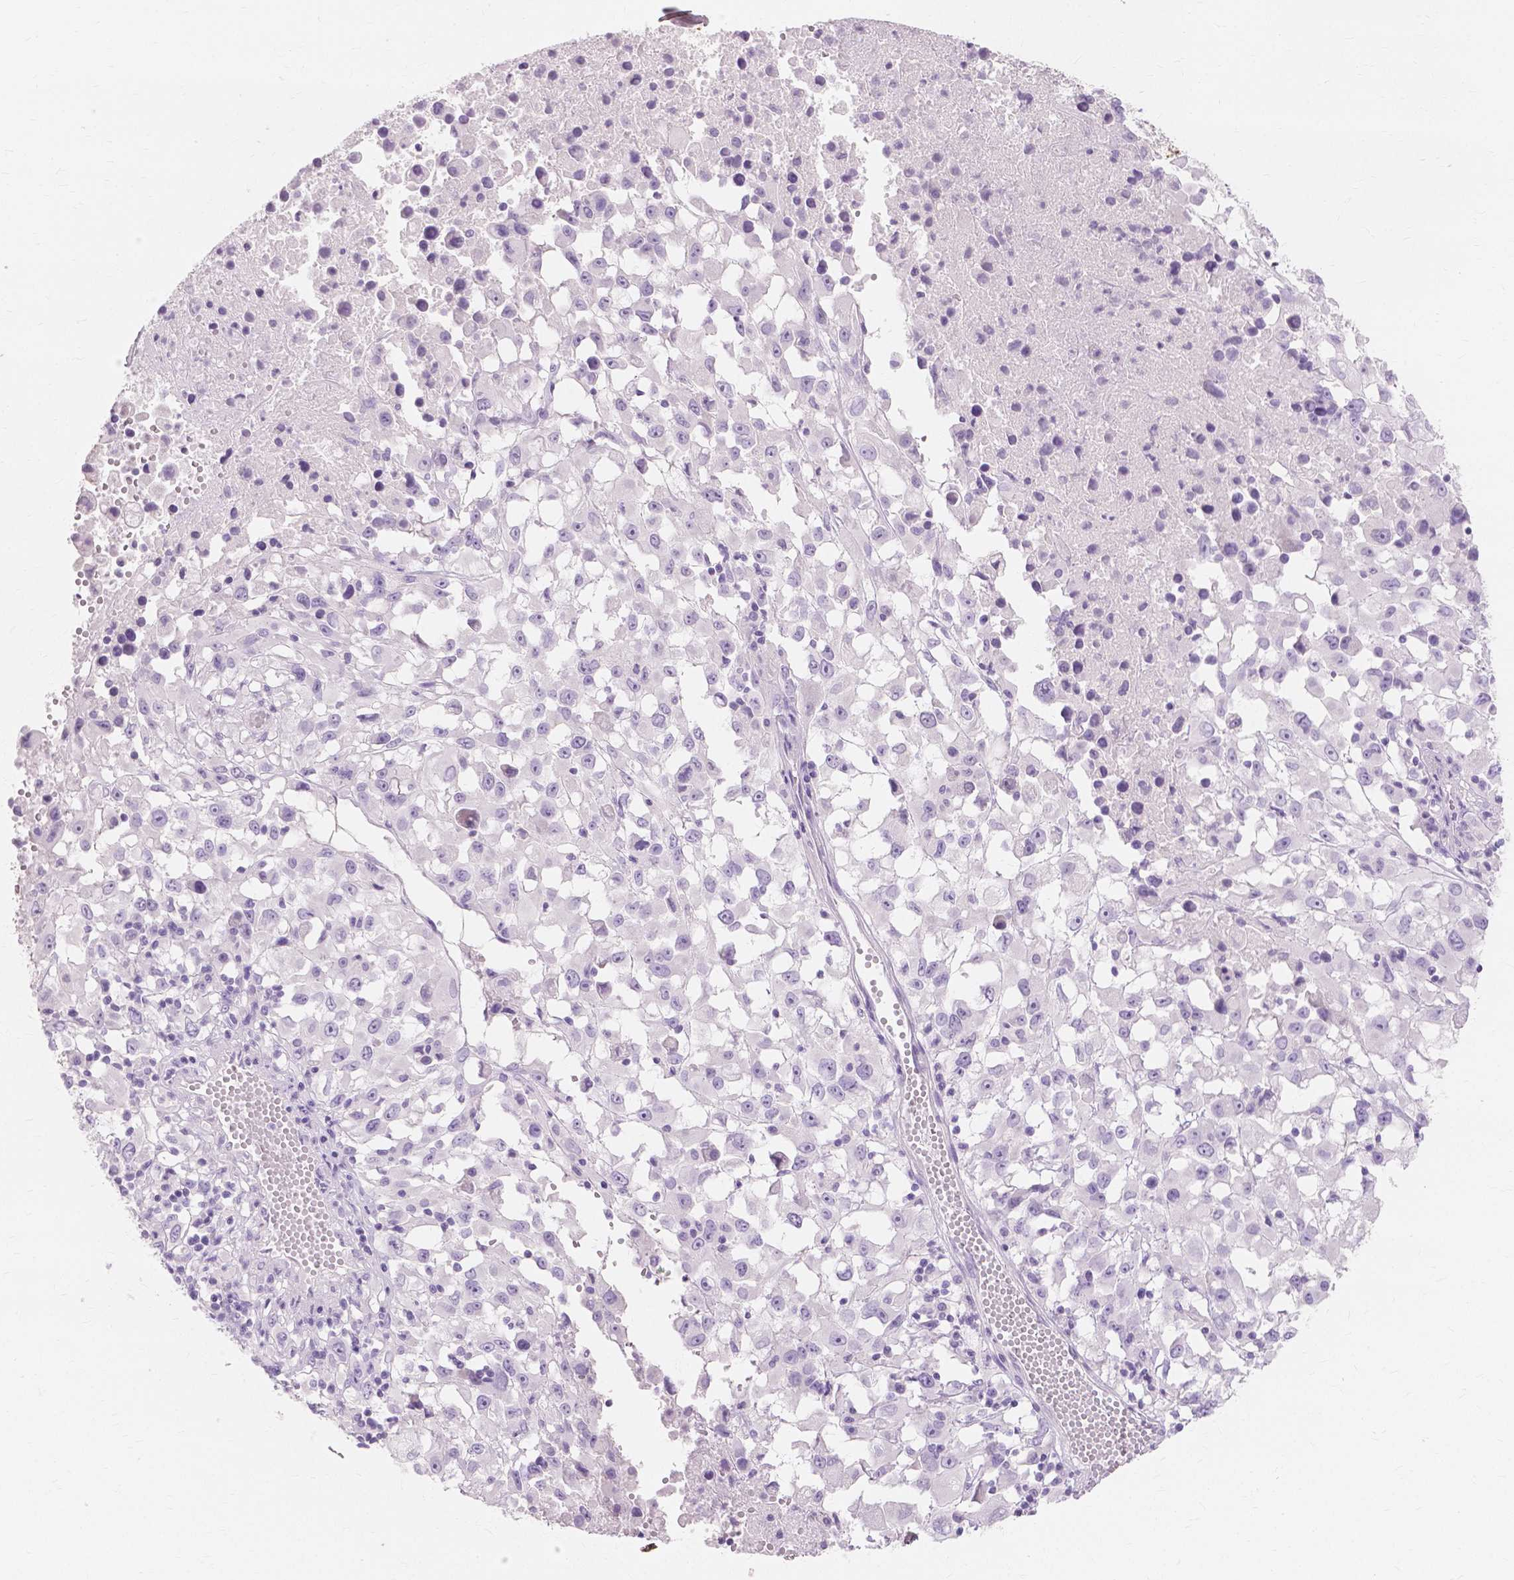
{"staining": {"intensity": "negative", "quantity": "none", "location": "none"}, "tissue": "melanoma", "cell_type": "Tumor cells", "image_type": "cancer", "snomed": [{"axis": "morphology", "description": "Malignant melanoma, Metastatic site"}, {"axis": "topography", "description": "Soft tissue"}], "caption": "IHC histopathology image of neoplastic tissue: melanoma stained with DAB displays no significant protein staining in tumor cells.", "gene": "MUC12", "patient": {"sex": "male", "age": 50}}